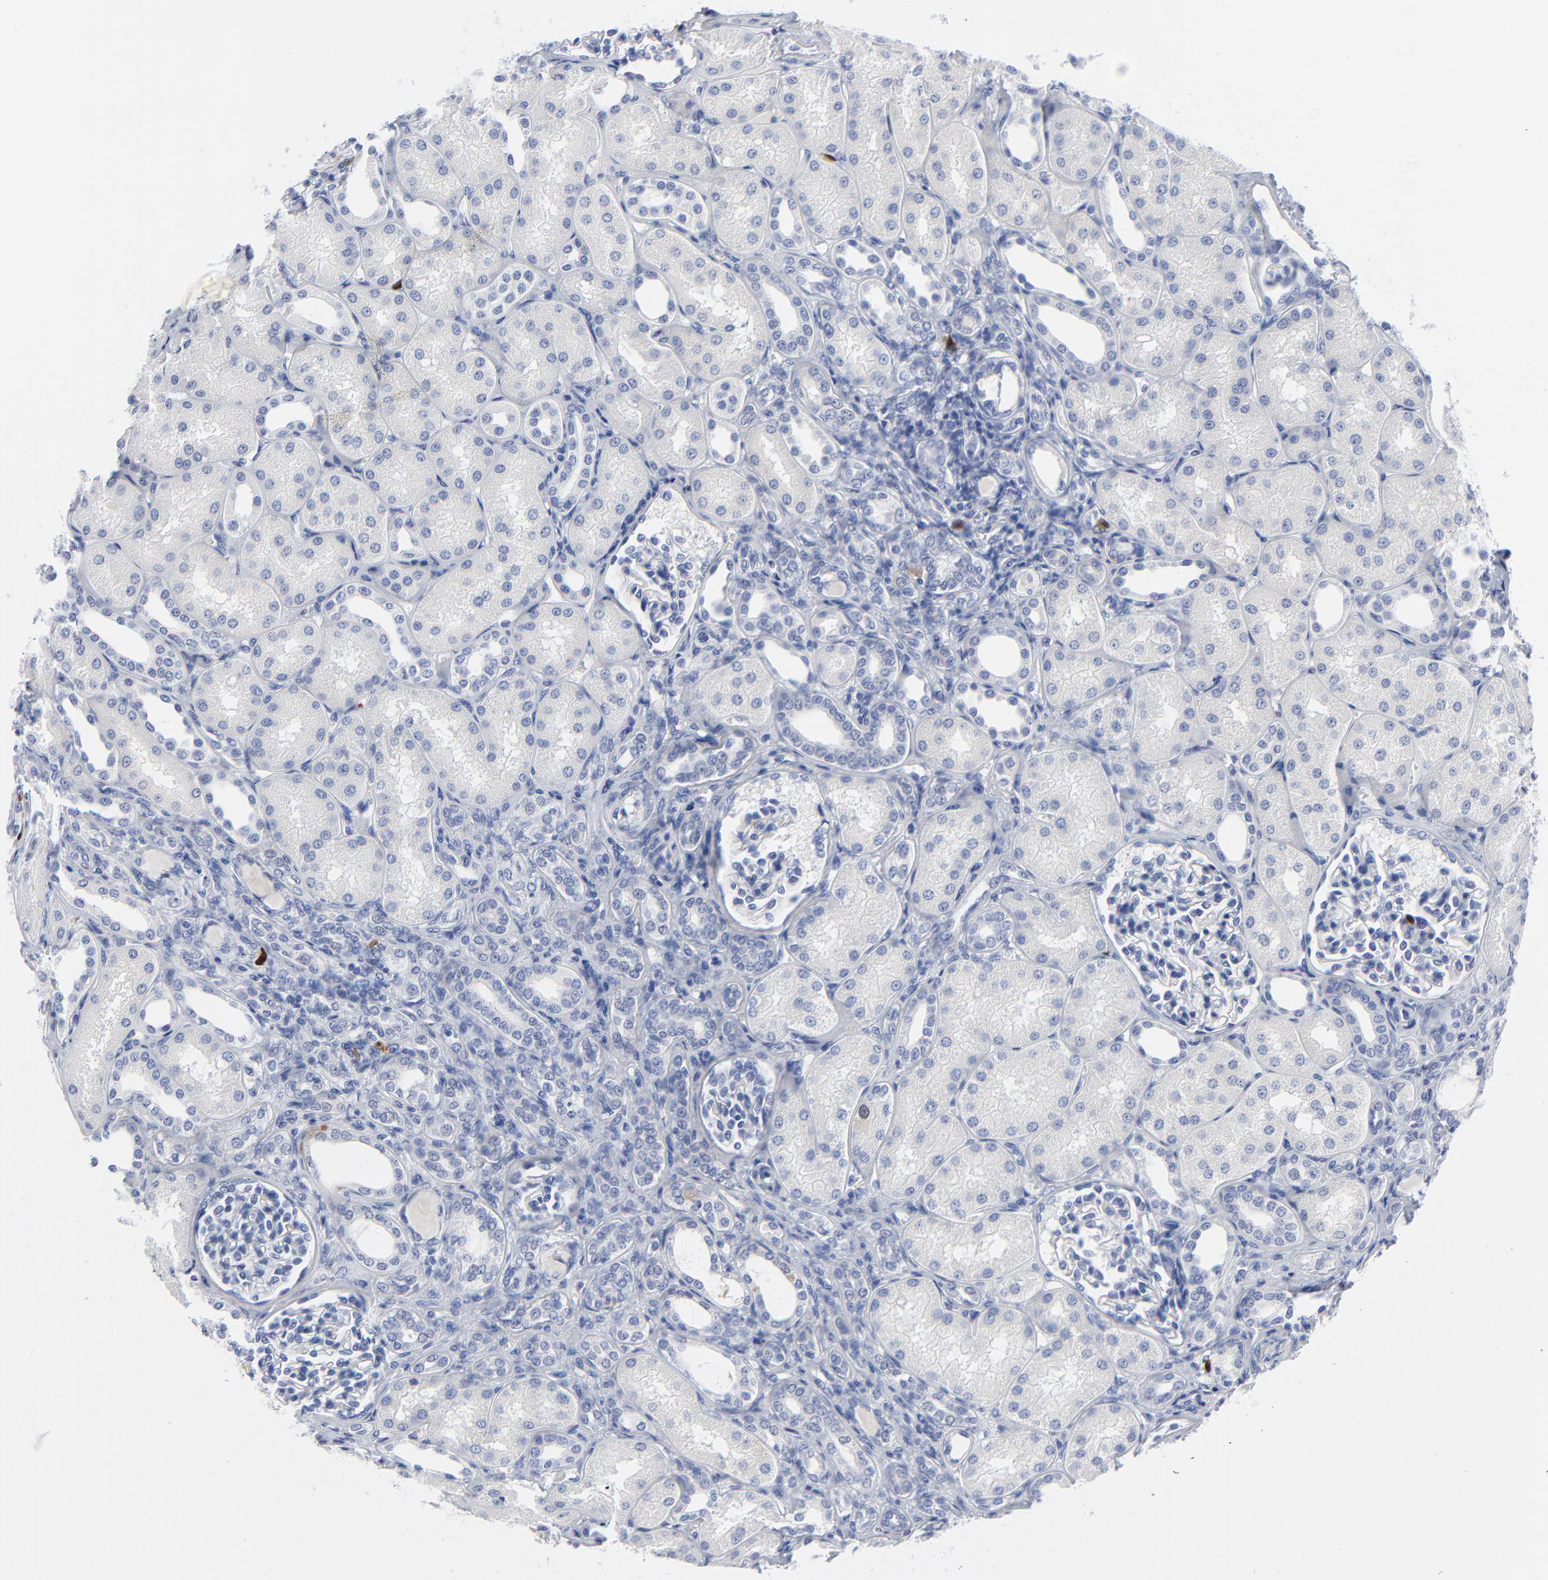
{"staining": {"intensity": "negative", "quantity": "none", "location": "none"}, "tissue": "kidney", "cell_type": "Cells in glomeruli", "image_type": "normal", "snomed": [{"axis": "morphology", "description": "Normal tissue, NOS"}, {"axis": "topography", "description": "Kidney"}], "caption": "Immunohistochemical staining of benign kidney reveals no significant staining in cells in glomeruli. Brightfield microscopy of immunohistochemistry (IHC) stained with DAB (3,3'-diaminobenzidine) (brown) and hematoxylin (blue), captured at high magnification.", "gene": "CDK1", "patient": {"sex": "male", "age": 7}}